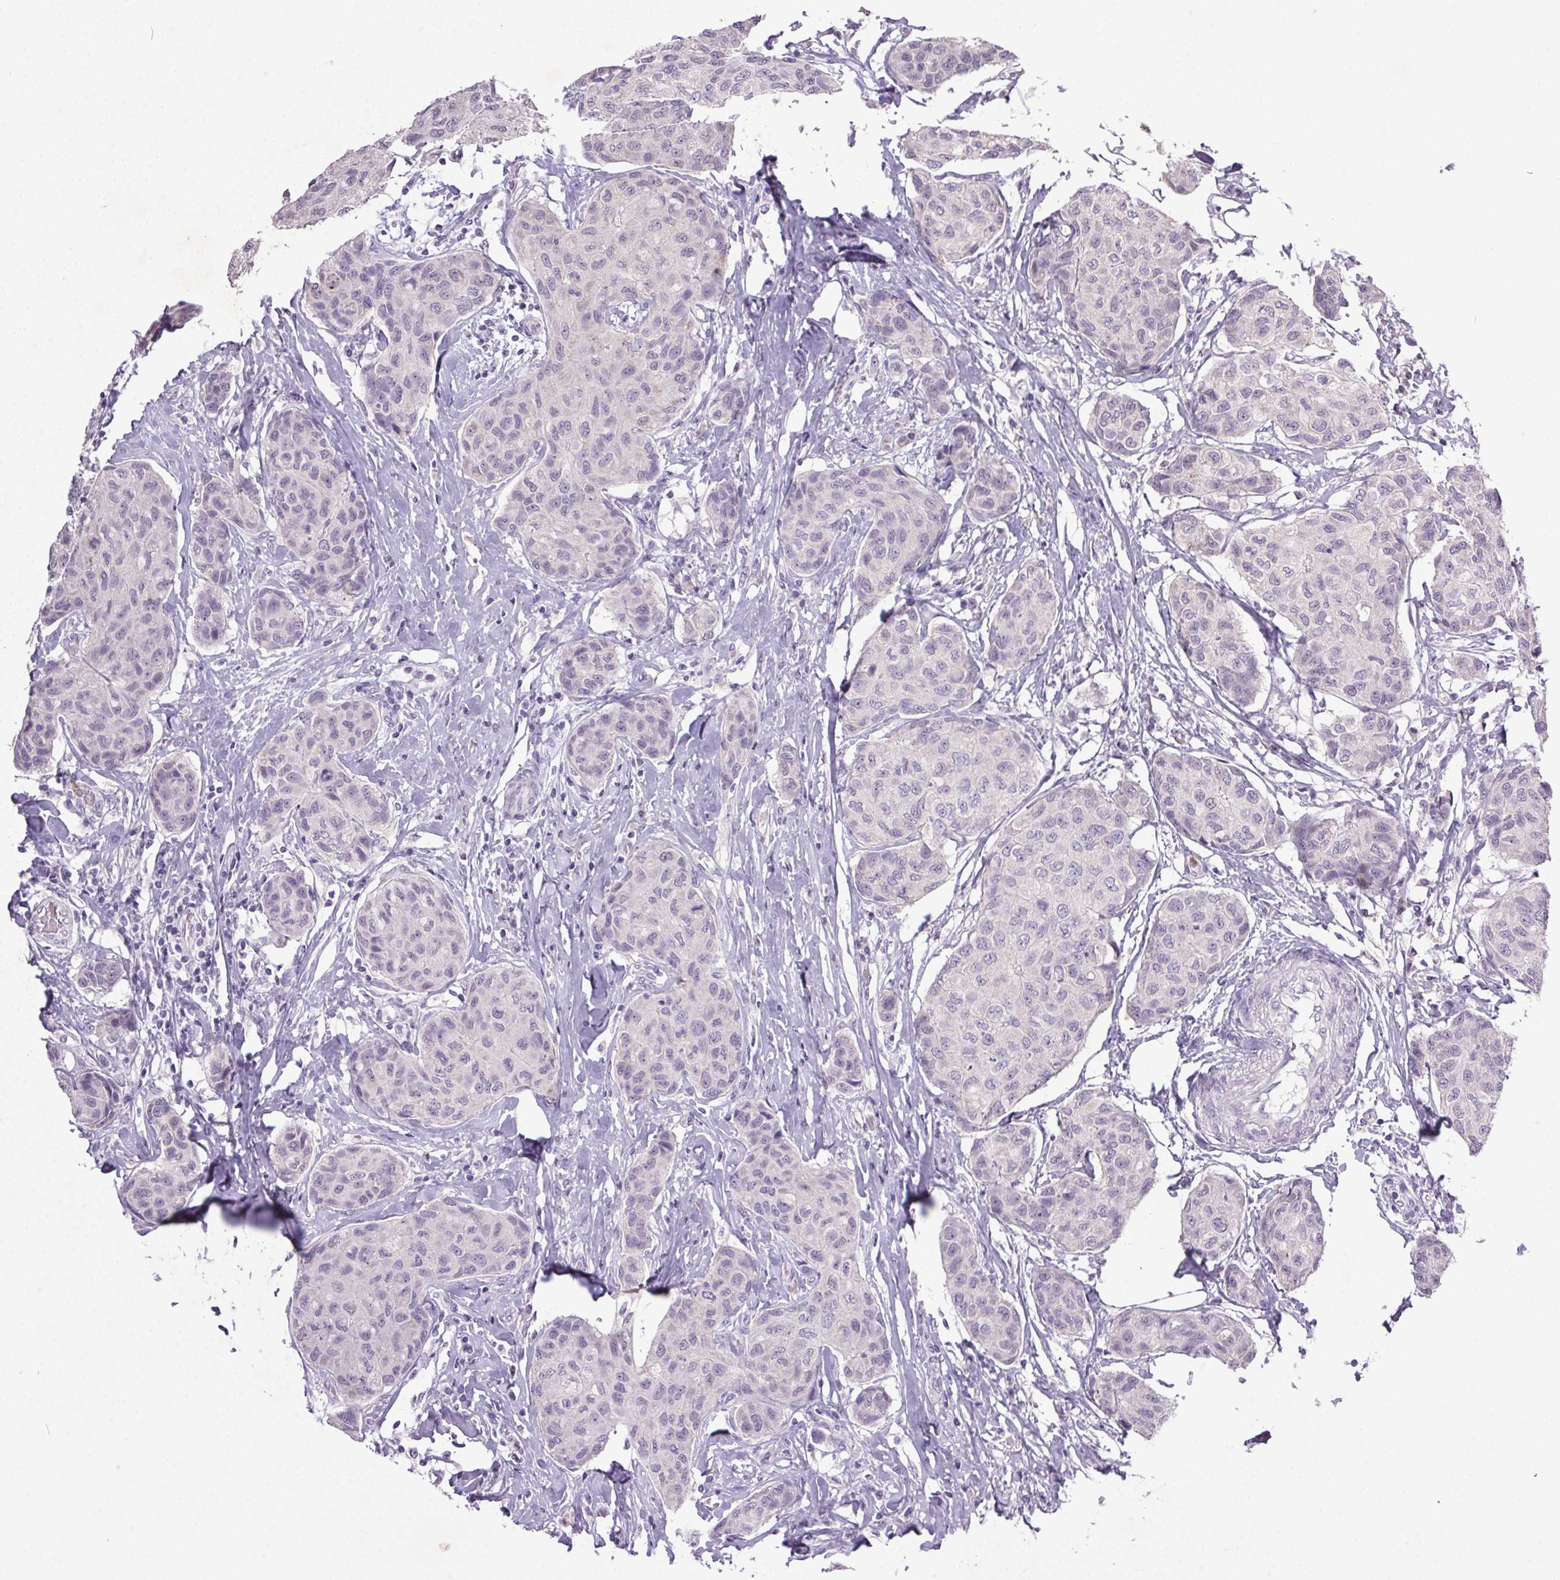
{"staining": {"intensity": "negative", "quantity": "none", "location": "none"}, "tissue": "breast cancer", "cell_type": "Tumor cells", "image_type": "cancer", "snomed": [{"axis": "morphology", "description": "Duct carcinoma"}, {"axis": "topography", "description": "Breast"}], "caption": "Immunohistochemical staining of breast cancer shows no significant positivity in tumor cells.", "gene": "TRDN", "patient": {"sex": "female", "age": 80}}